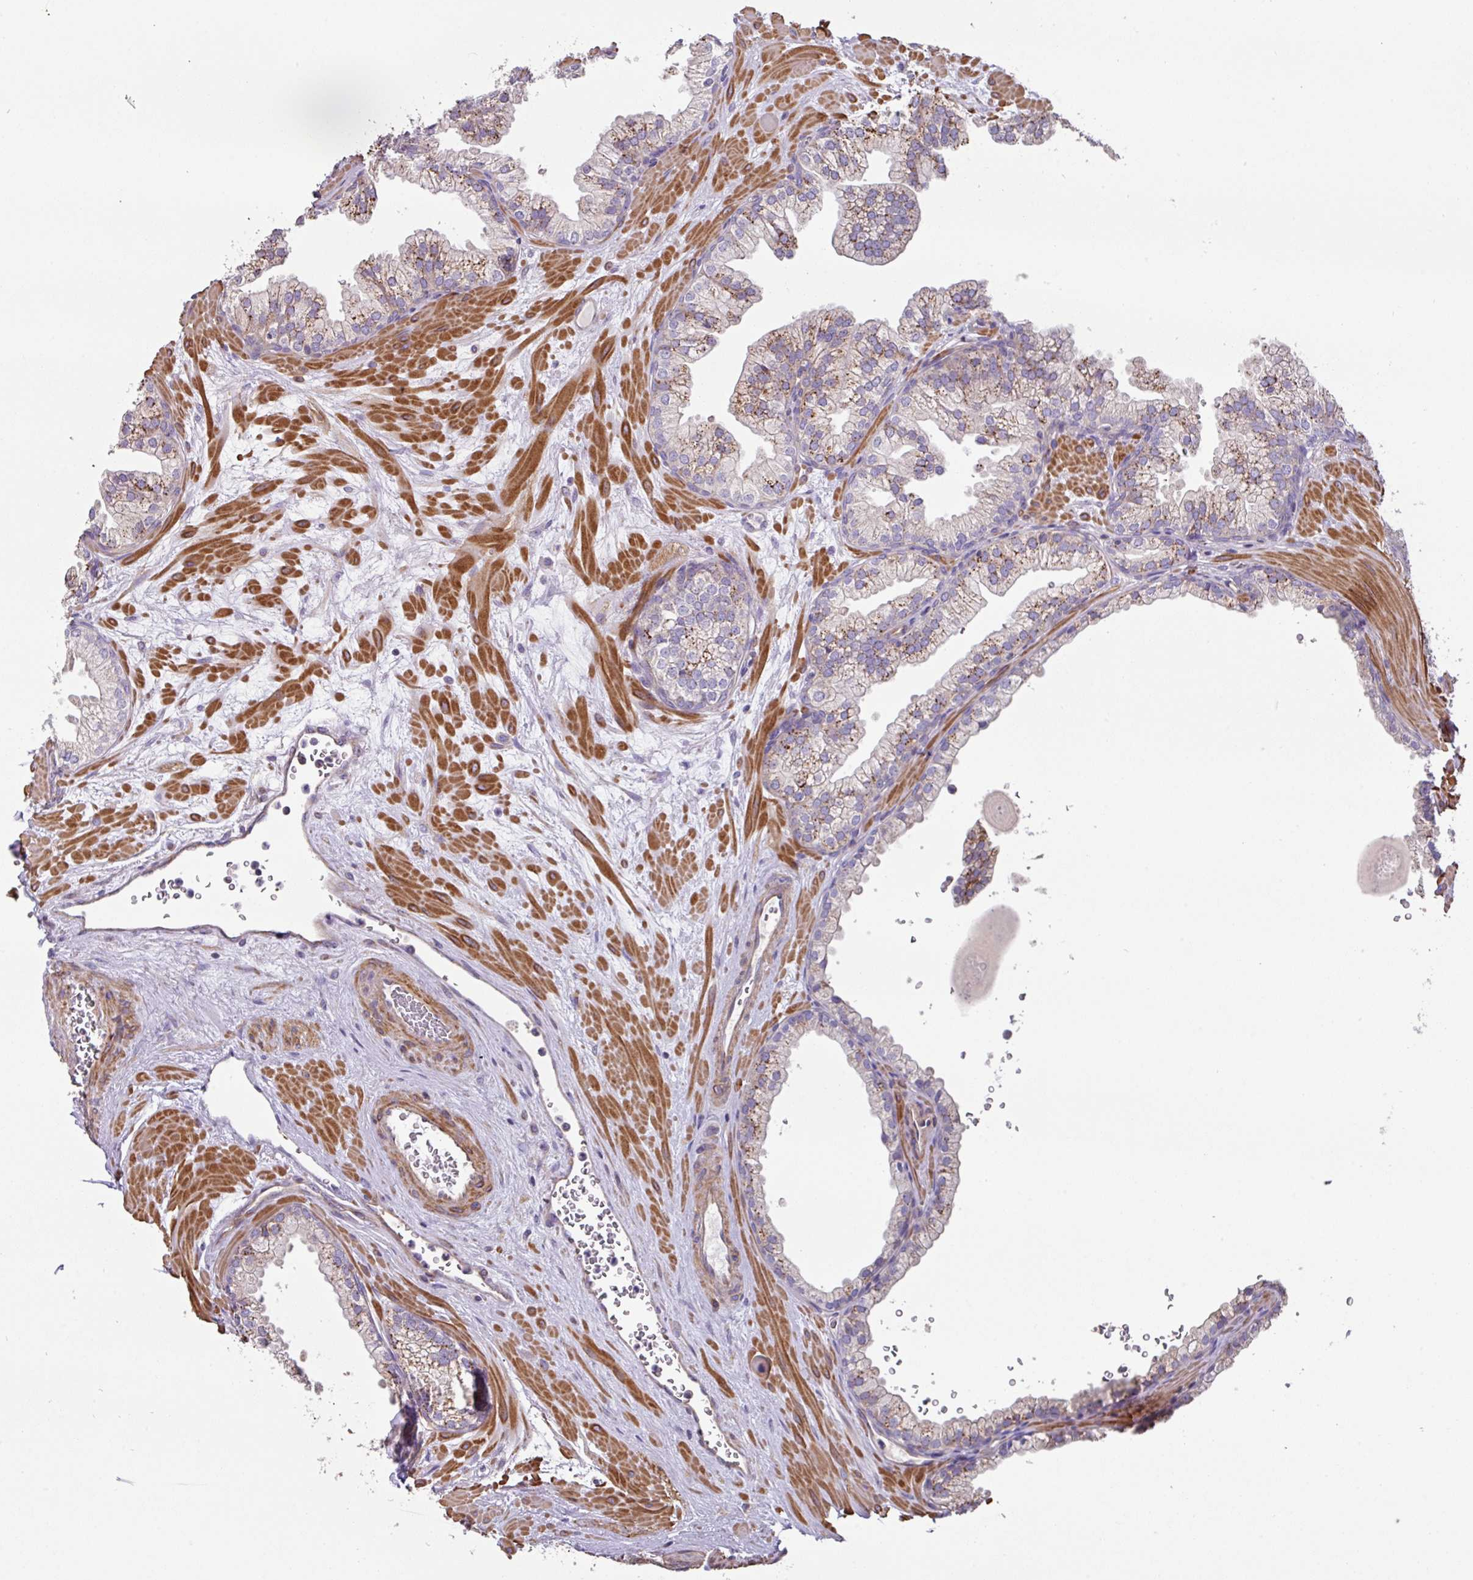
{"staining": {"intensity": "moderate", "quantity": "25%-75%", "location": "cytoplasmic/membranous"}, "tissue": "prostate", "cell_type": "Glandular cells", "image_type": "normal", "snomed": [{"axis": "morphology", "description": "Normal tissue, NOS"}, {"axis": "topography", "description": "Prostate"}, {"axis": "topography", "description": "Peripheral nerve tissue"}], "caption": "Protein expression analysis of normal prostate shows moderate cytoplasmic/membranous staining in approximately 25%-75% of glandular cells.", "gene": "MRRF", "patient": {"sex": "male", "age": 61}}